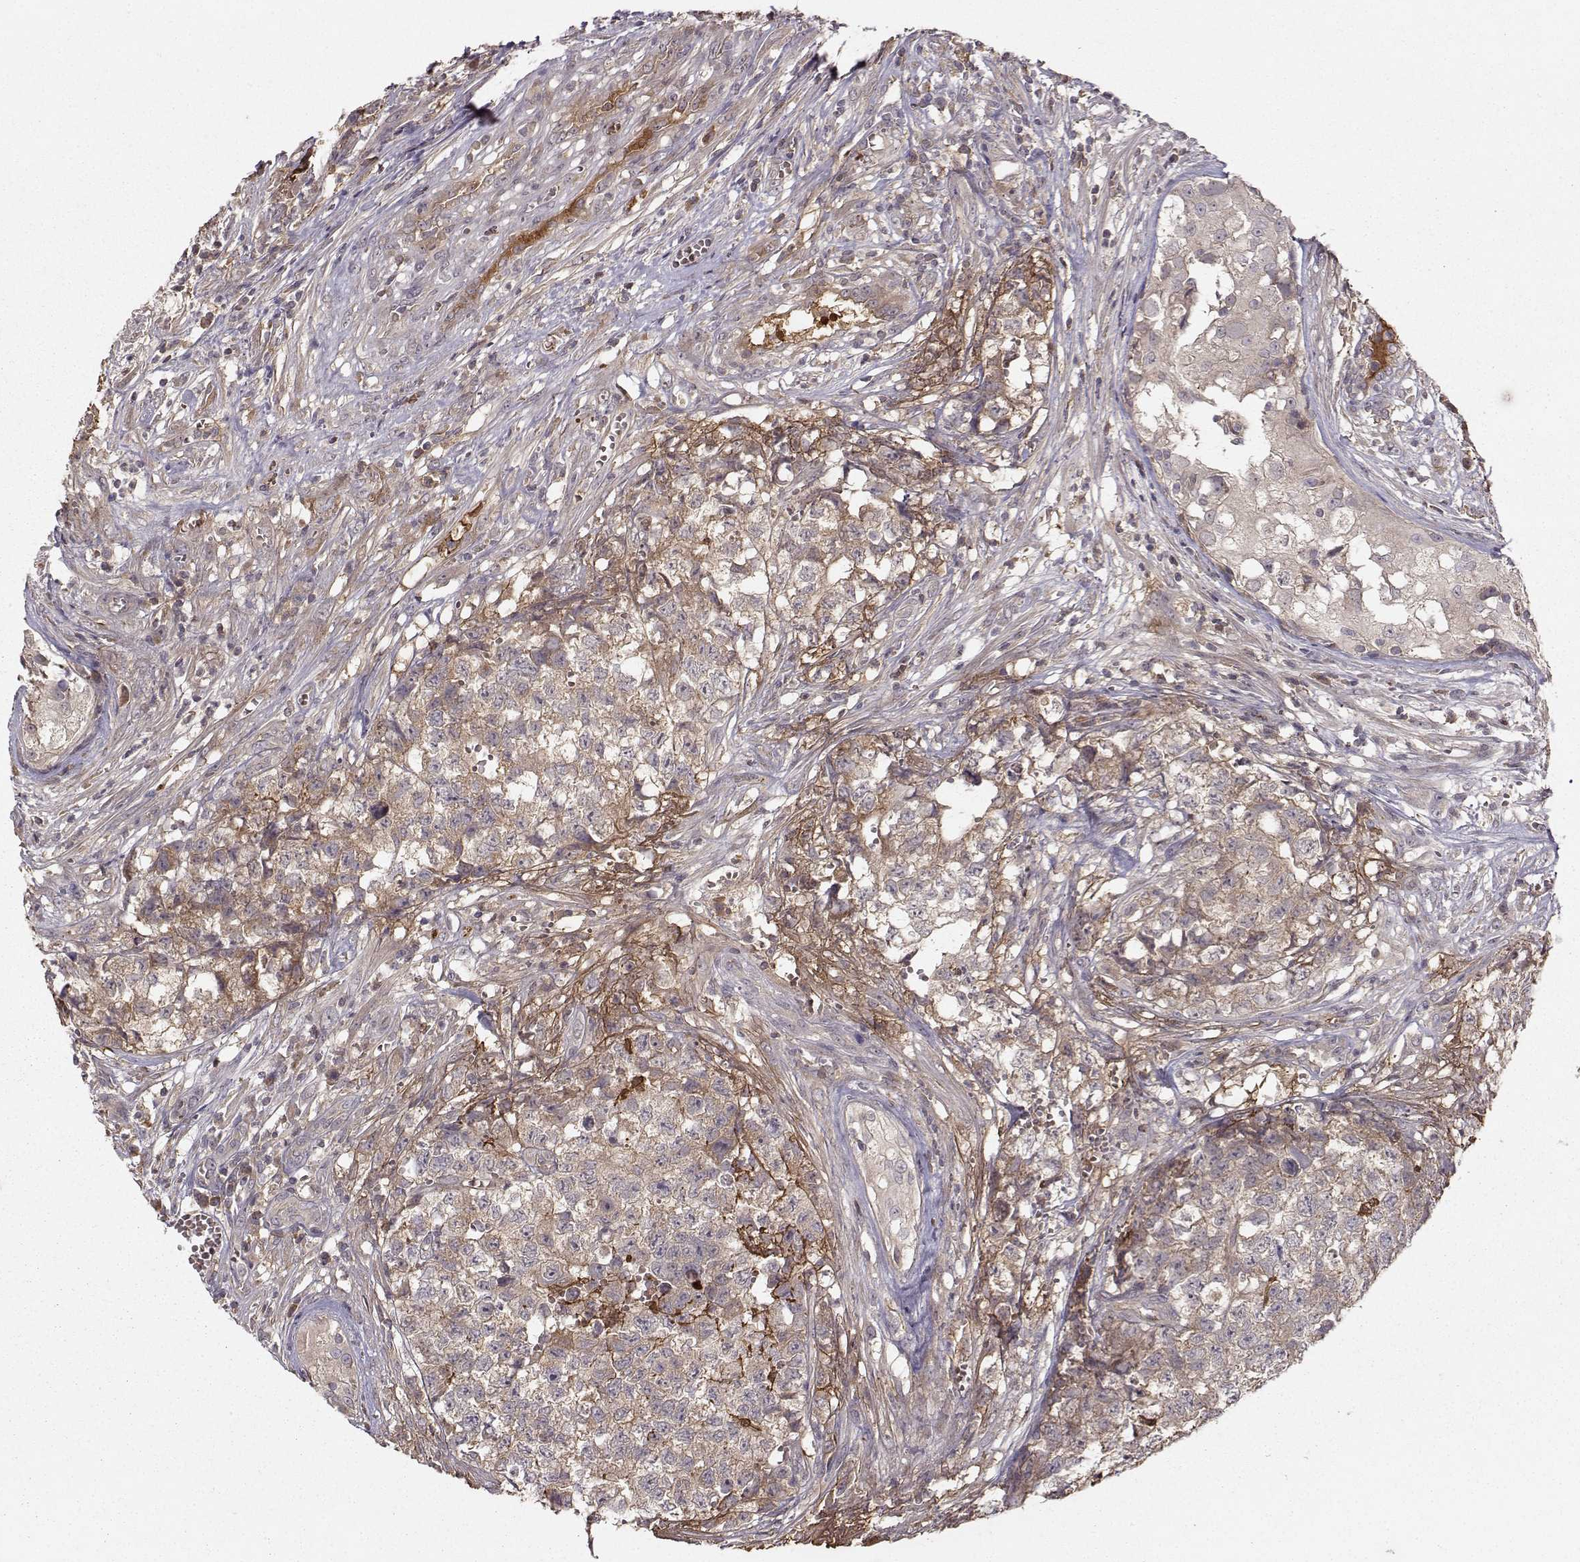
{"staining": {"intensity": "weak", "quantity": "<25%", "location": "cytoplasmic/membranous"}, "tissue": "testis cancer", "cell_type": "Tumor cells", "image_type": "cancer", "snomed": [{"axis": "morphology", "description": "Seminoma, NOS"}, {"axis": "morphology", "description": "Carcinoma, Embryonal, NOS"}, {"axis": "topography", "description": "Testis"}], "caption": "Immunohistochemistry histopathology image of neoplastic tissue: testis cancer stained with DAB exhibits no significant protein positivity in tumor cells.", "gene": "WNT6", "patient": {"sex": "male", "age": 22}}